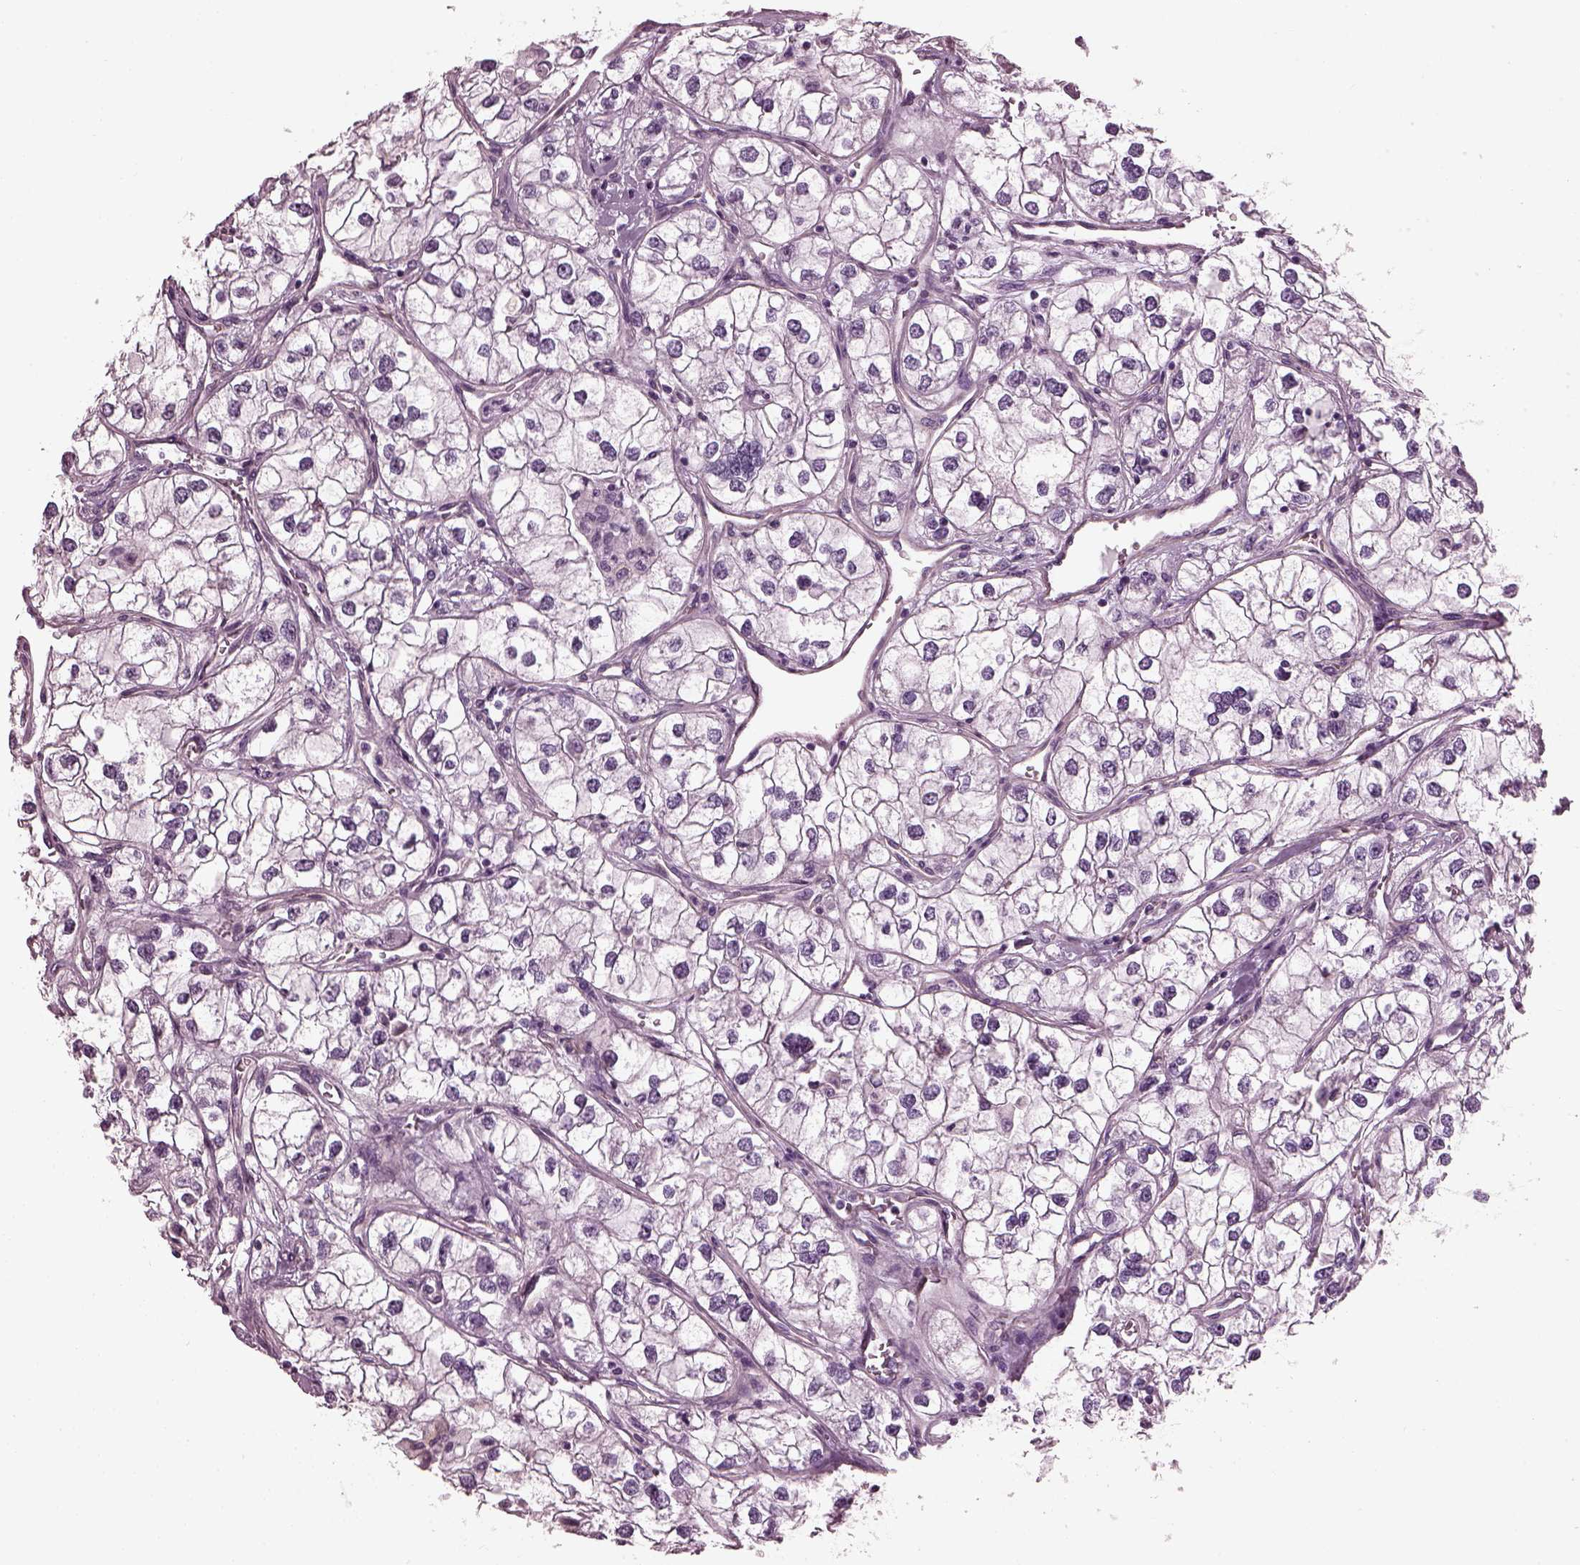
{"staining": {"intensity": "negative", "quantity": "none", "location": "none"}, "tissue": "renal cancer", "cell_type": "Tumor cells", "image_type": "cancer", "snomed": [{"axis": "morphology", "description": "Adenocarcinoma, NOS"}, {"axis": "topography", "description": "Kidney"}], "caption": "A high-resolution micrograph shows immunohistochemistry staining of renal cancer (adenocarcinoma), which reveals no significant staining in tumor cells.", "gene": "BFSP1", "patient": {"sex": "male", "age": 59}}